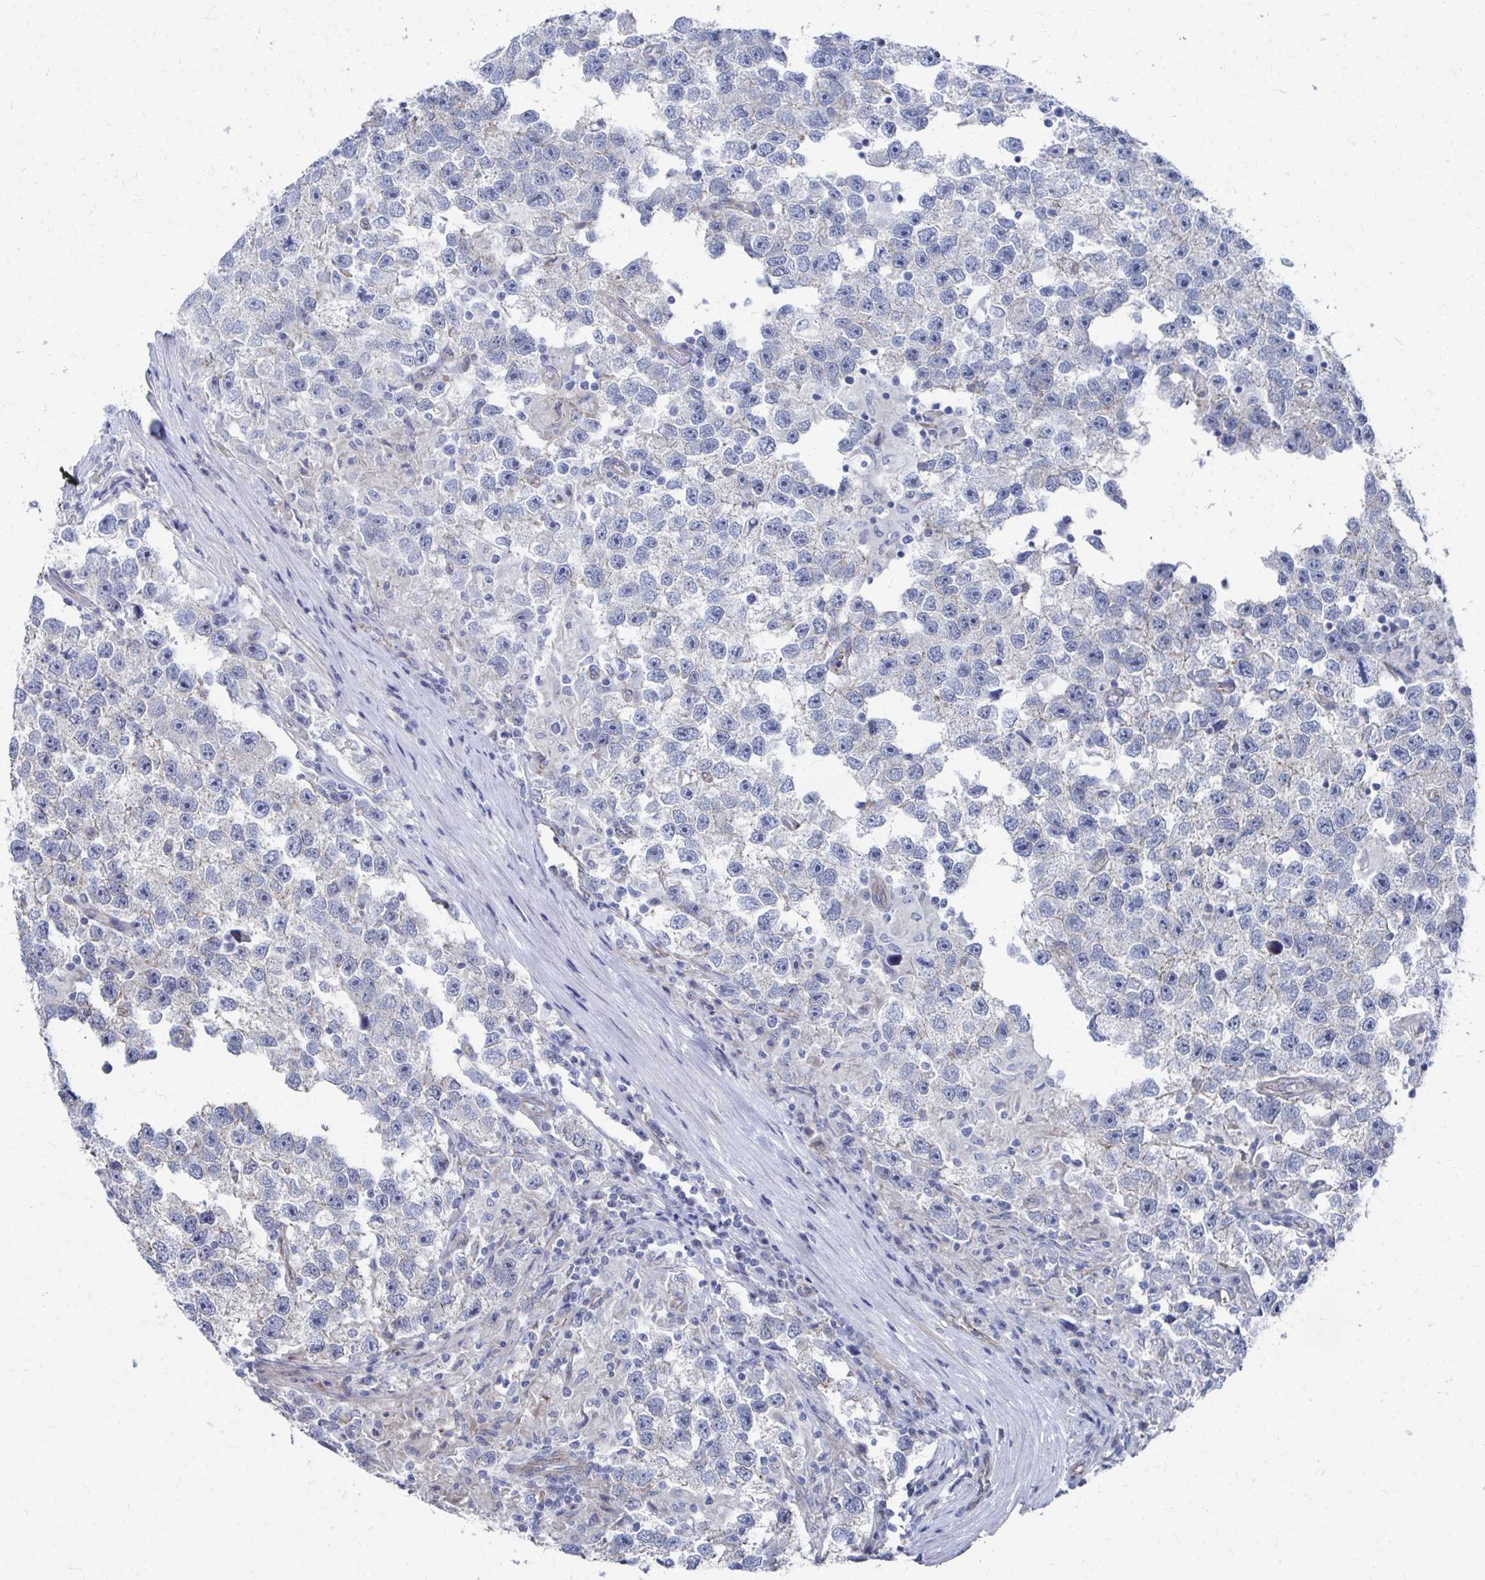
{"staining": {"intensity": "negative", "quantity": "none", "location": "none"}, "tissue": "testis cancer", "cell_type": "Tumor cells", "image_type": "cancer", "snomed": [{"axis": "morphology", "description": "Seminoma, NOS"}, {"axis": "topography", "description": "Testis"}], "caption": "High magnification brightfield microscopy of testis seminoma stained with DAB (3,3'-diaminobenzidine) (brown) and counterstained with hematoxylin (blue): tumor cells show no significant expression. Brightfield microscopy of immunohistochemistry (IHC) stained with DAB (brown) and hematoxylin (blue), captured at high magnification.", "gene": "PLEKHG7", "patient": {"sex": "male", "age": 26}}